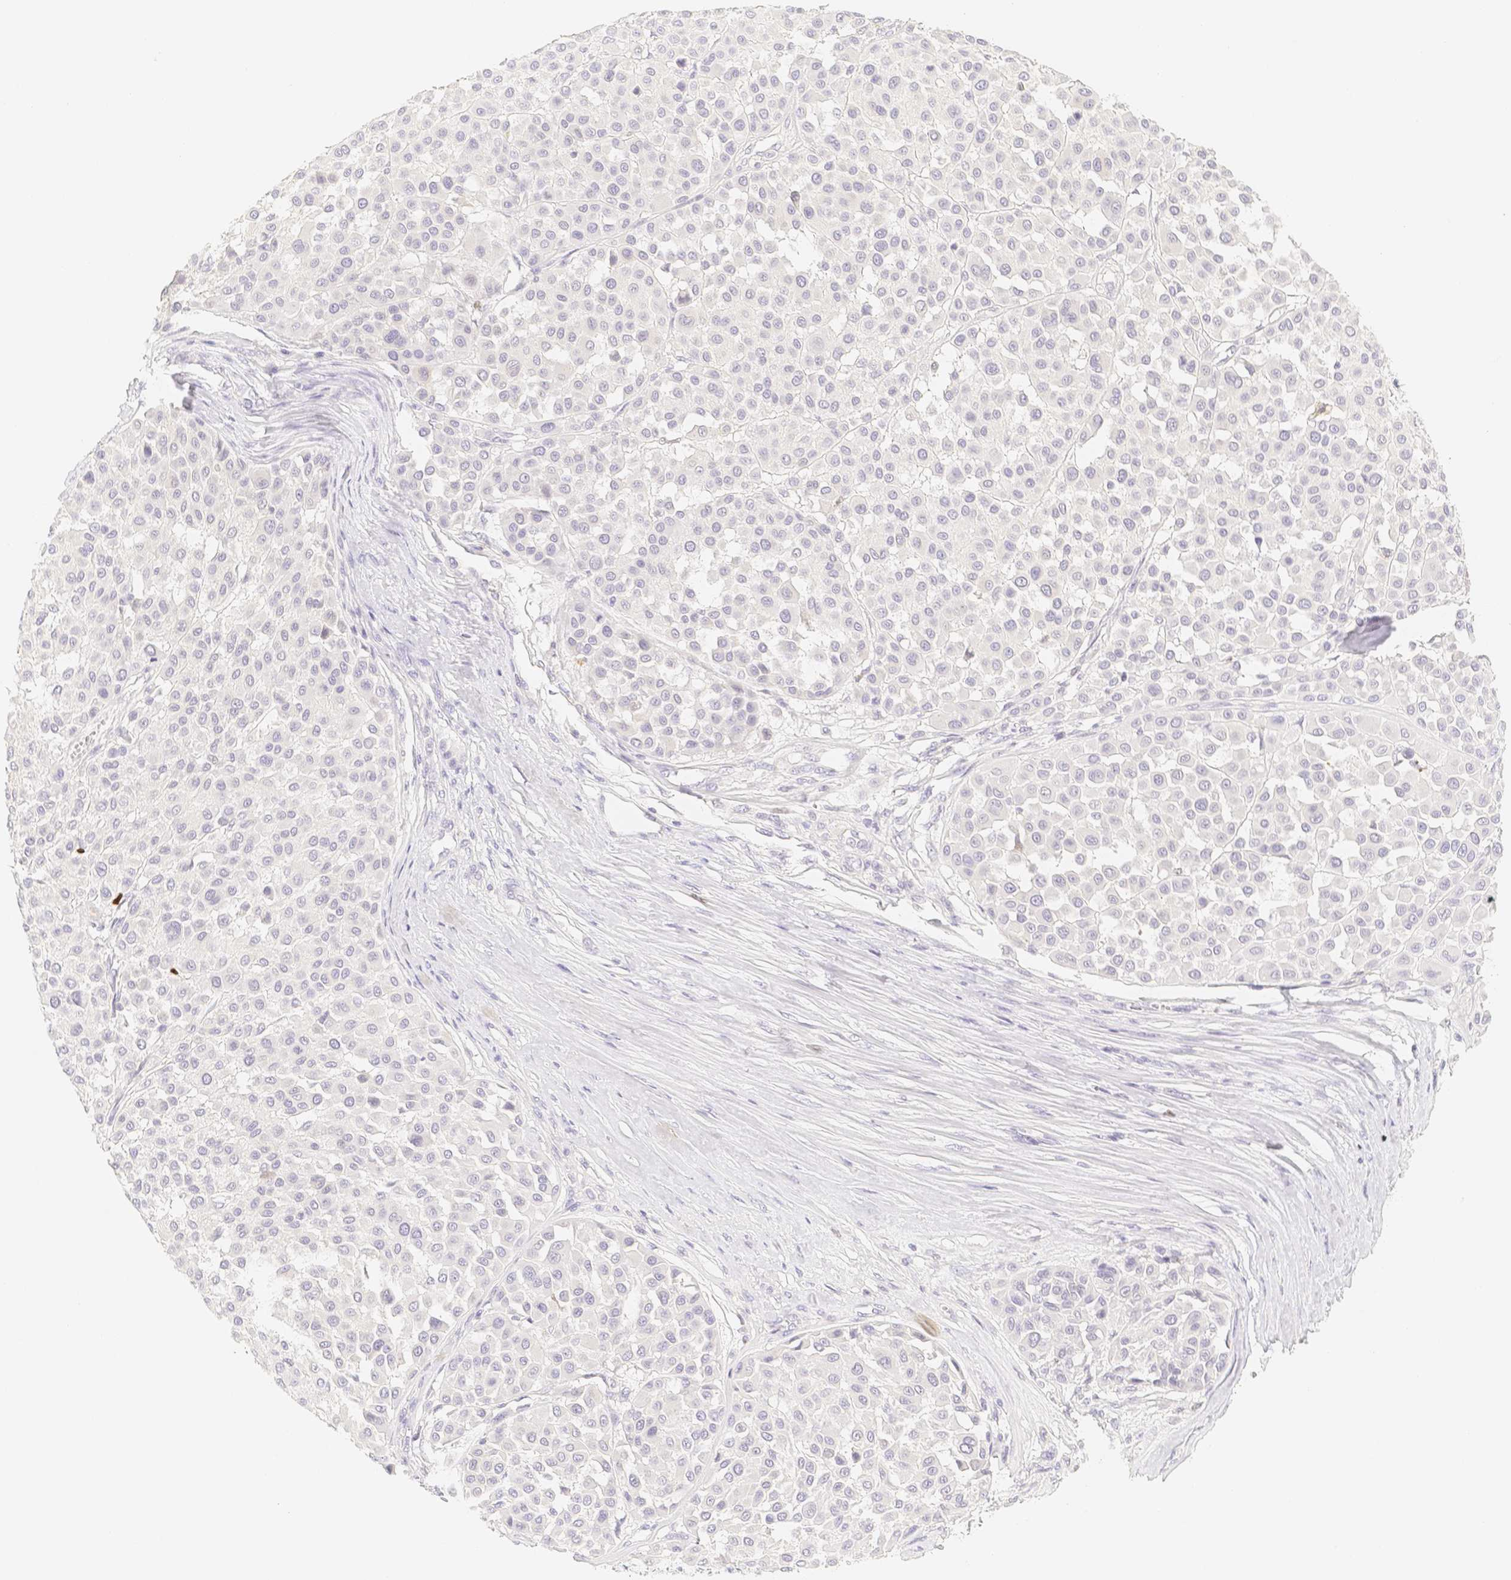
{"staining": {"intensity": "negative", "quantity": "none", "location": "none"}, "tissue": "melanoma", "cell_type": "Tumor cells", "image_type": "cancer", "snomed": [{"axis": "morphology", "description": "Malignant melanoma, Metastatic site"}, {"axis": "topography", "description": "Soft tissue"}], "caption": "High power microscopy histopathology image of an IHC micrograph of melanoma, revealing no significant expression in tumor cells.", "gene": "PADI4", "patient": {"sex": "male", "age": 41}}